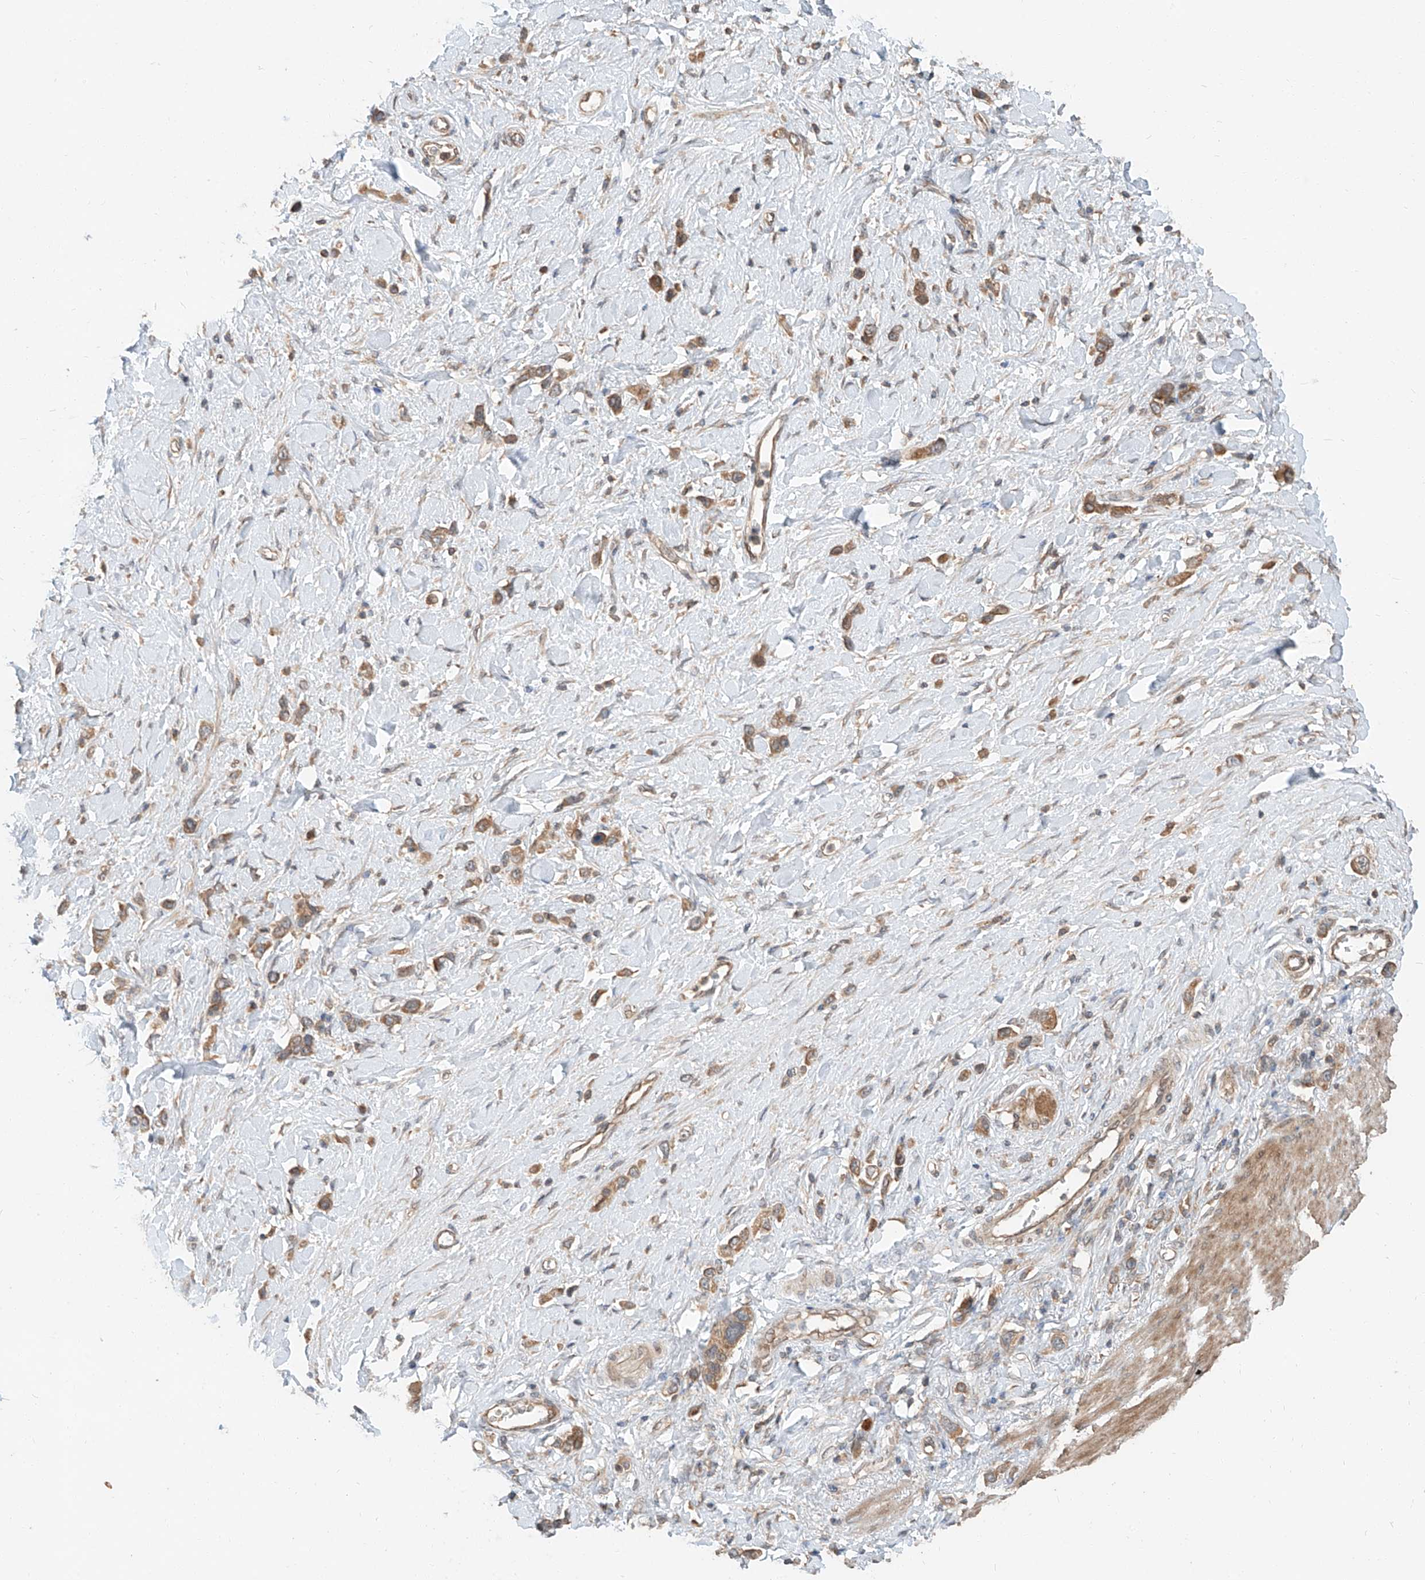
{"staining": {"intensity": "moderate", "quantity": ">75%", "location": "cytoplasmic/membranous"}, "tissue": "stomach cancer", "cell_type": "Tumor cells", "image_type": "cancer", "snomed": [{"axis": "morphology", "description": "Normal tissue, NOS"}, {"axis": "morphology", "description": "Adenocarcinoma, NOS"}, {"axis": "topography", "description": "Stomach, upper"}, {"axis": "topography", "description": "Stomach"}], "caption": "Adenocarcinoma (stomach) was stained to show a protein in brown. There is medium levels of moderate cytoplasmic/membranous positivity in approximately >75% of tumor cells.", "gene": "STX19", "patient": {"sex": "female", "age": 65}}